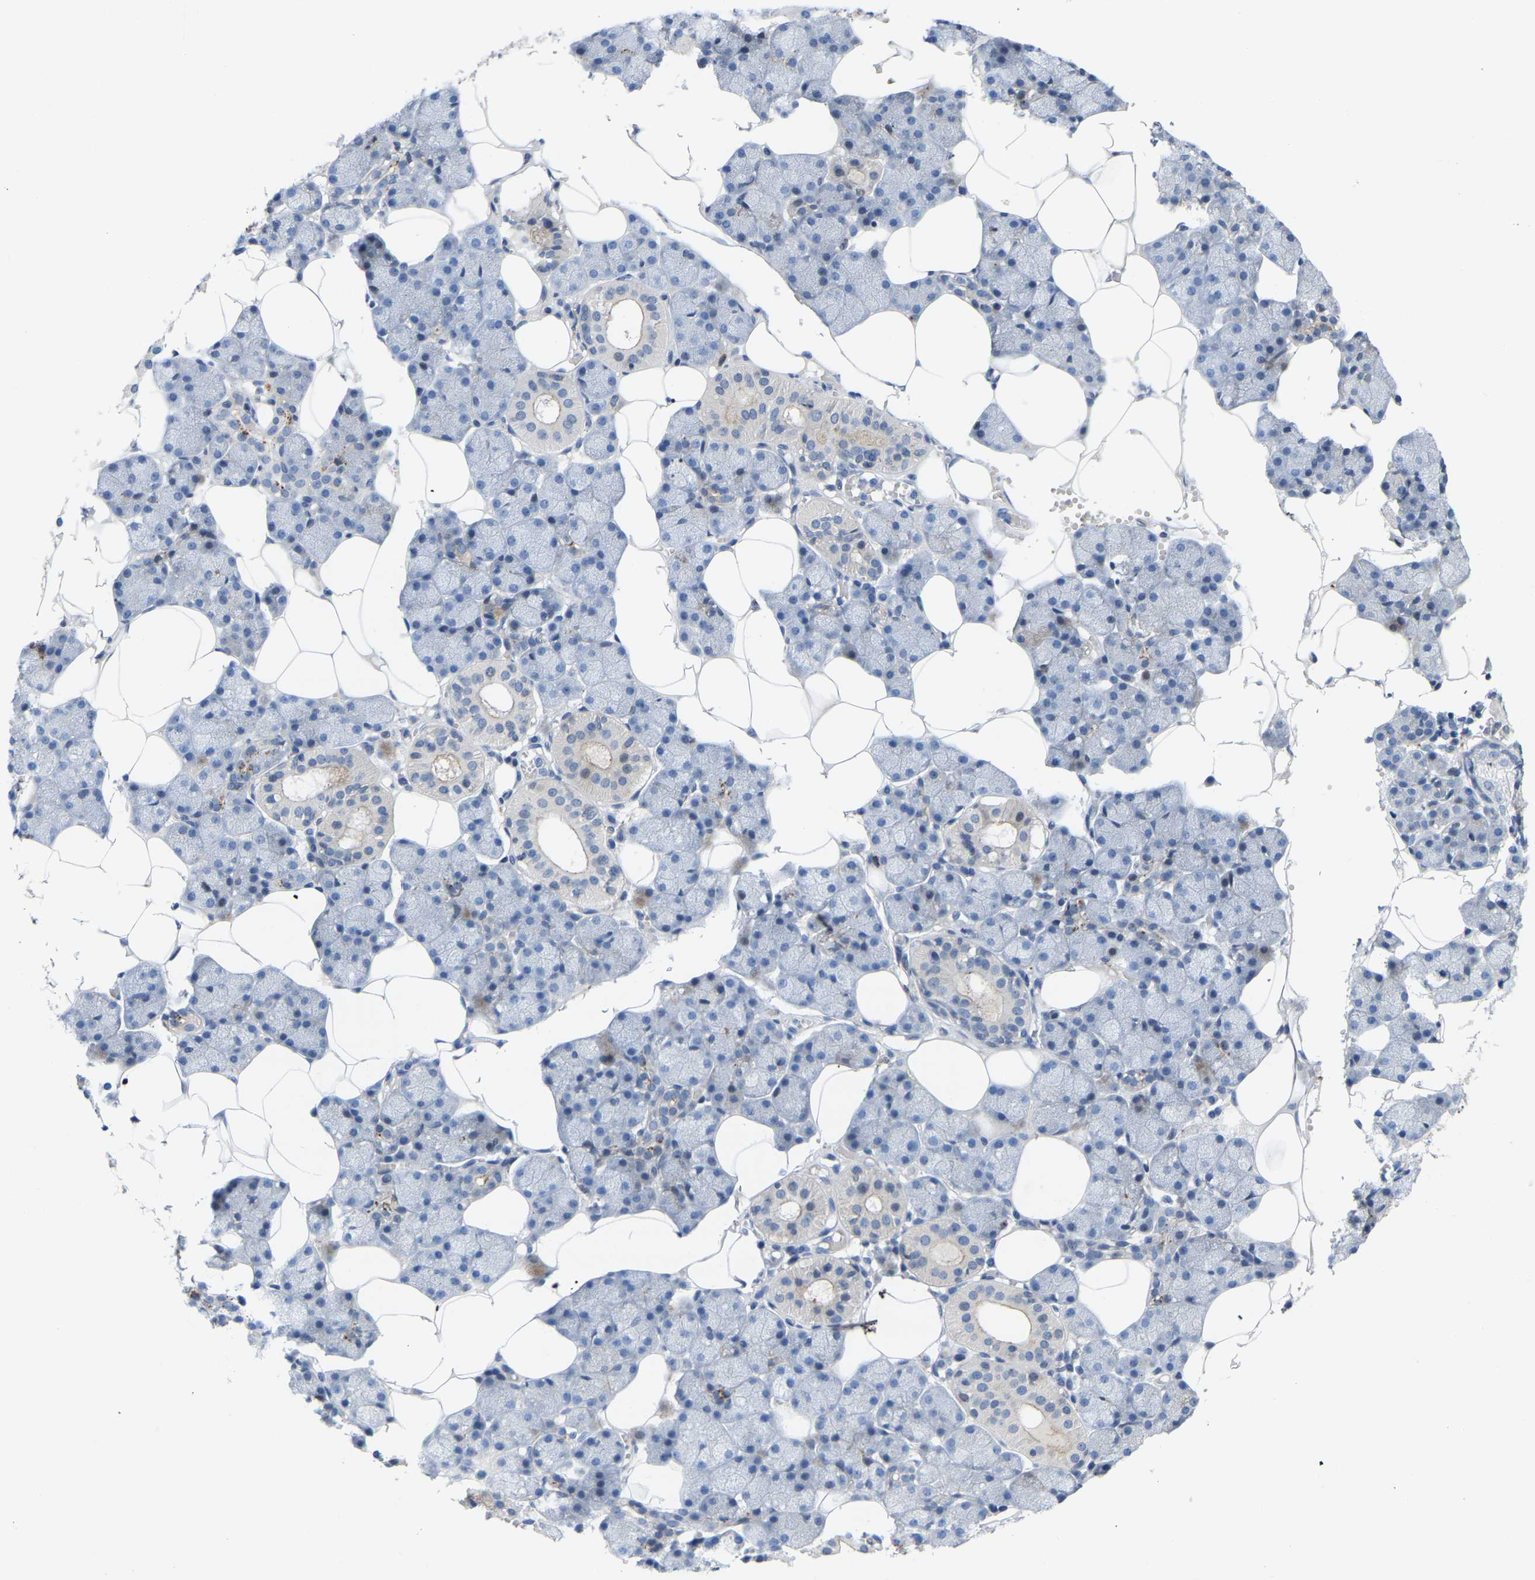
{"staining": {"intensity": "moderate", "quantity": "<25%", "location": "cytoplasmic/membranous"}, "tissue": "salivary gland", "cell_type": "Glandular cells", "image_type": "normal", "snomed": [{"axis": "morphology", "description": "Normal tissue, NOS"}, {"axis": "topography", "description": "Salivary gland"}], "caption": "Immunohistochemistry (DAB) staining of unremarkable human salivary gland reveals moderate cytoplasmic/membranous protein positivity in about <25% of glandular cells. The protein is shown in brown color, while the nuclei are stained blue.", "gene": "ABTB2", "patient": {"sex": "male", "age": 62}}